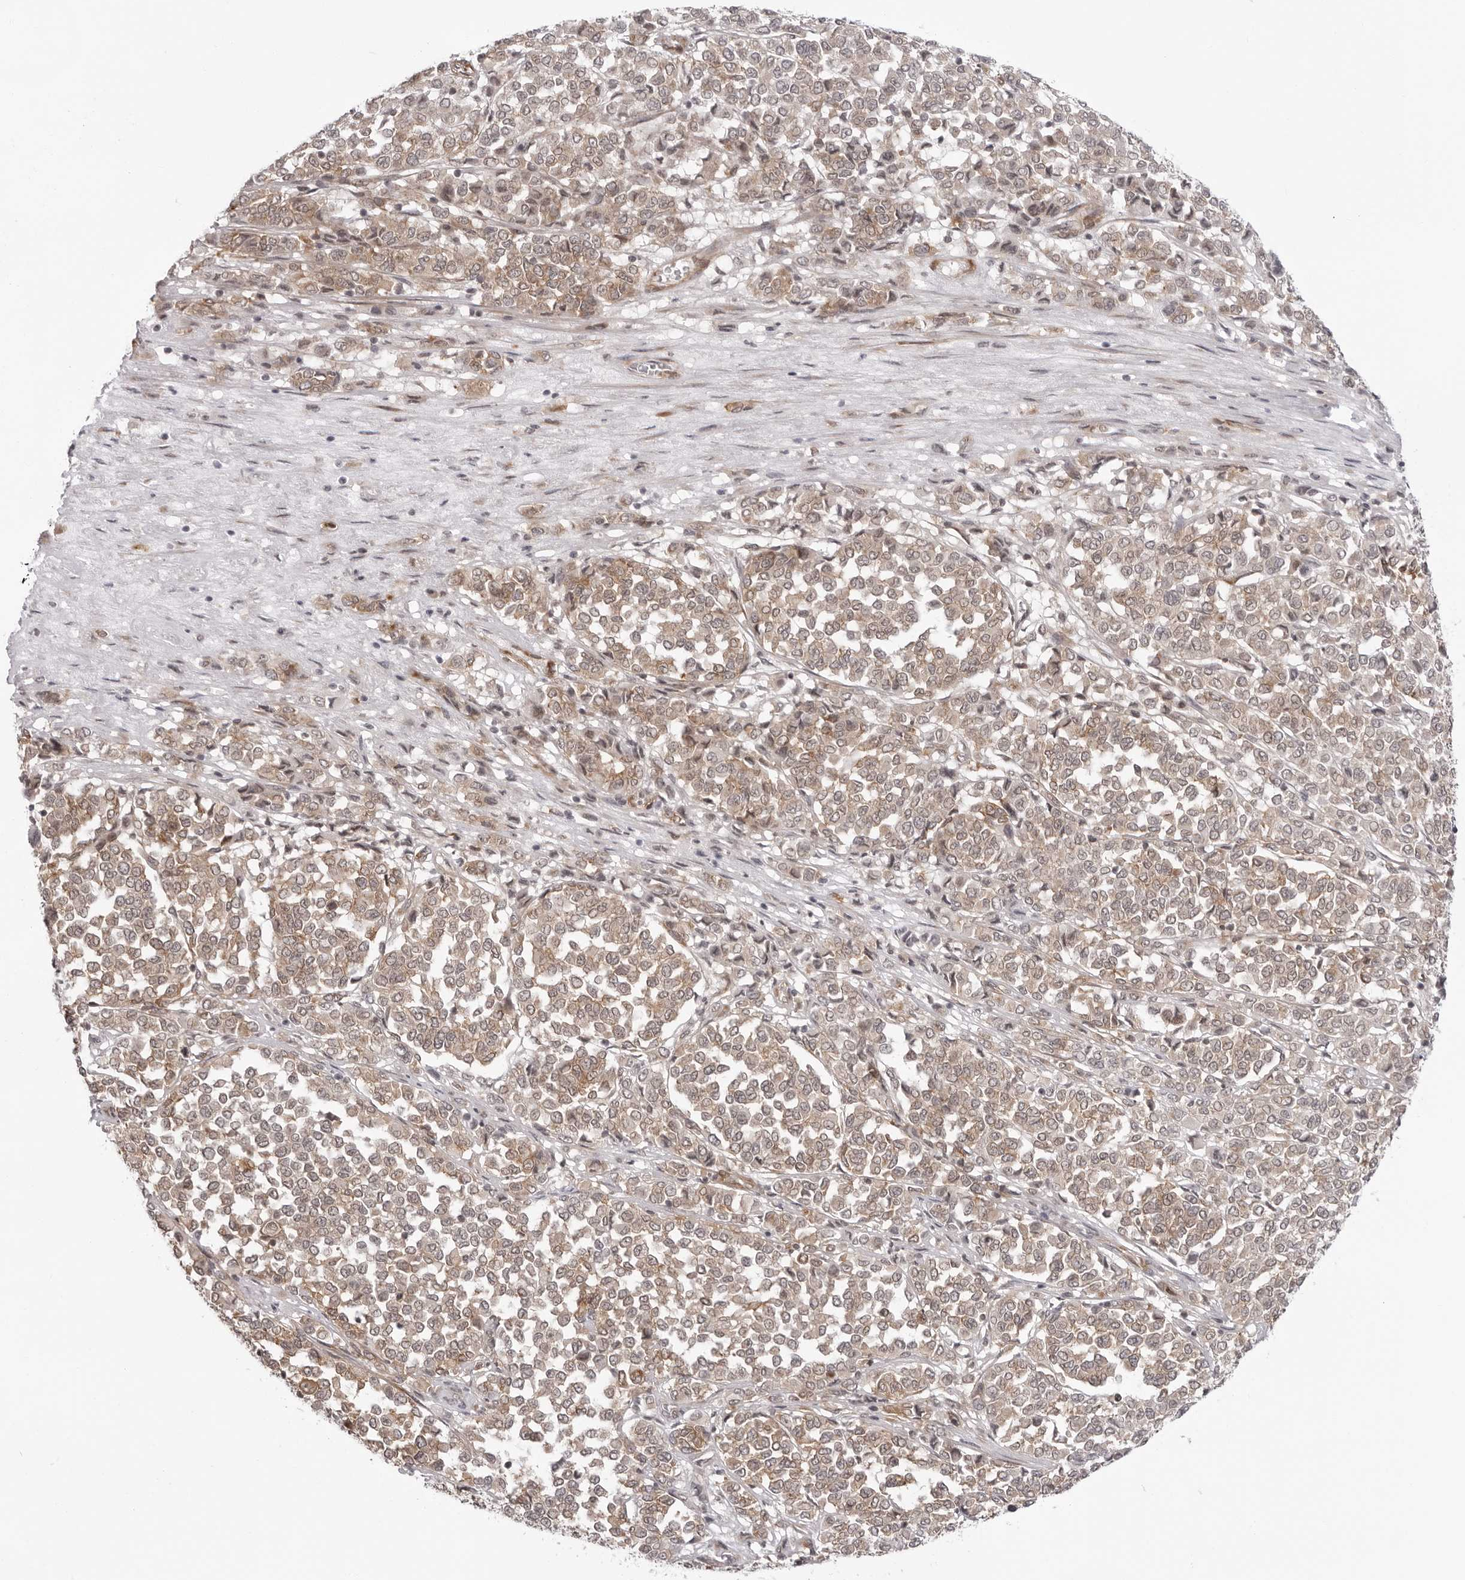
{"staining": {"intensity": "weak", "quantity": ">75%", "location": "cytoplasmic/membranous"}, "tissue": "melanoma", "cell_type": "Tumor cells", "image_type": "cancer", "snomed": [{"axis": "morphology", "description": "Malignant melanoma, Metastatic site"}, {"axis": "topography", "description": "Pancreas"}], "caption": "DAB immunohistochemical staining of human melanoma demonstrates weak cytoplasmic/membranous protein staining in about >75% of tumor cells. (Stains: DAB in brown, nuclei in blue, Microscopy: brightfield microscopy at high magnification).", "gene": "SRGAP2", "patient": {"sex": "female", "age": 30}}